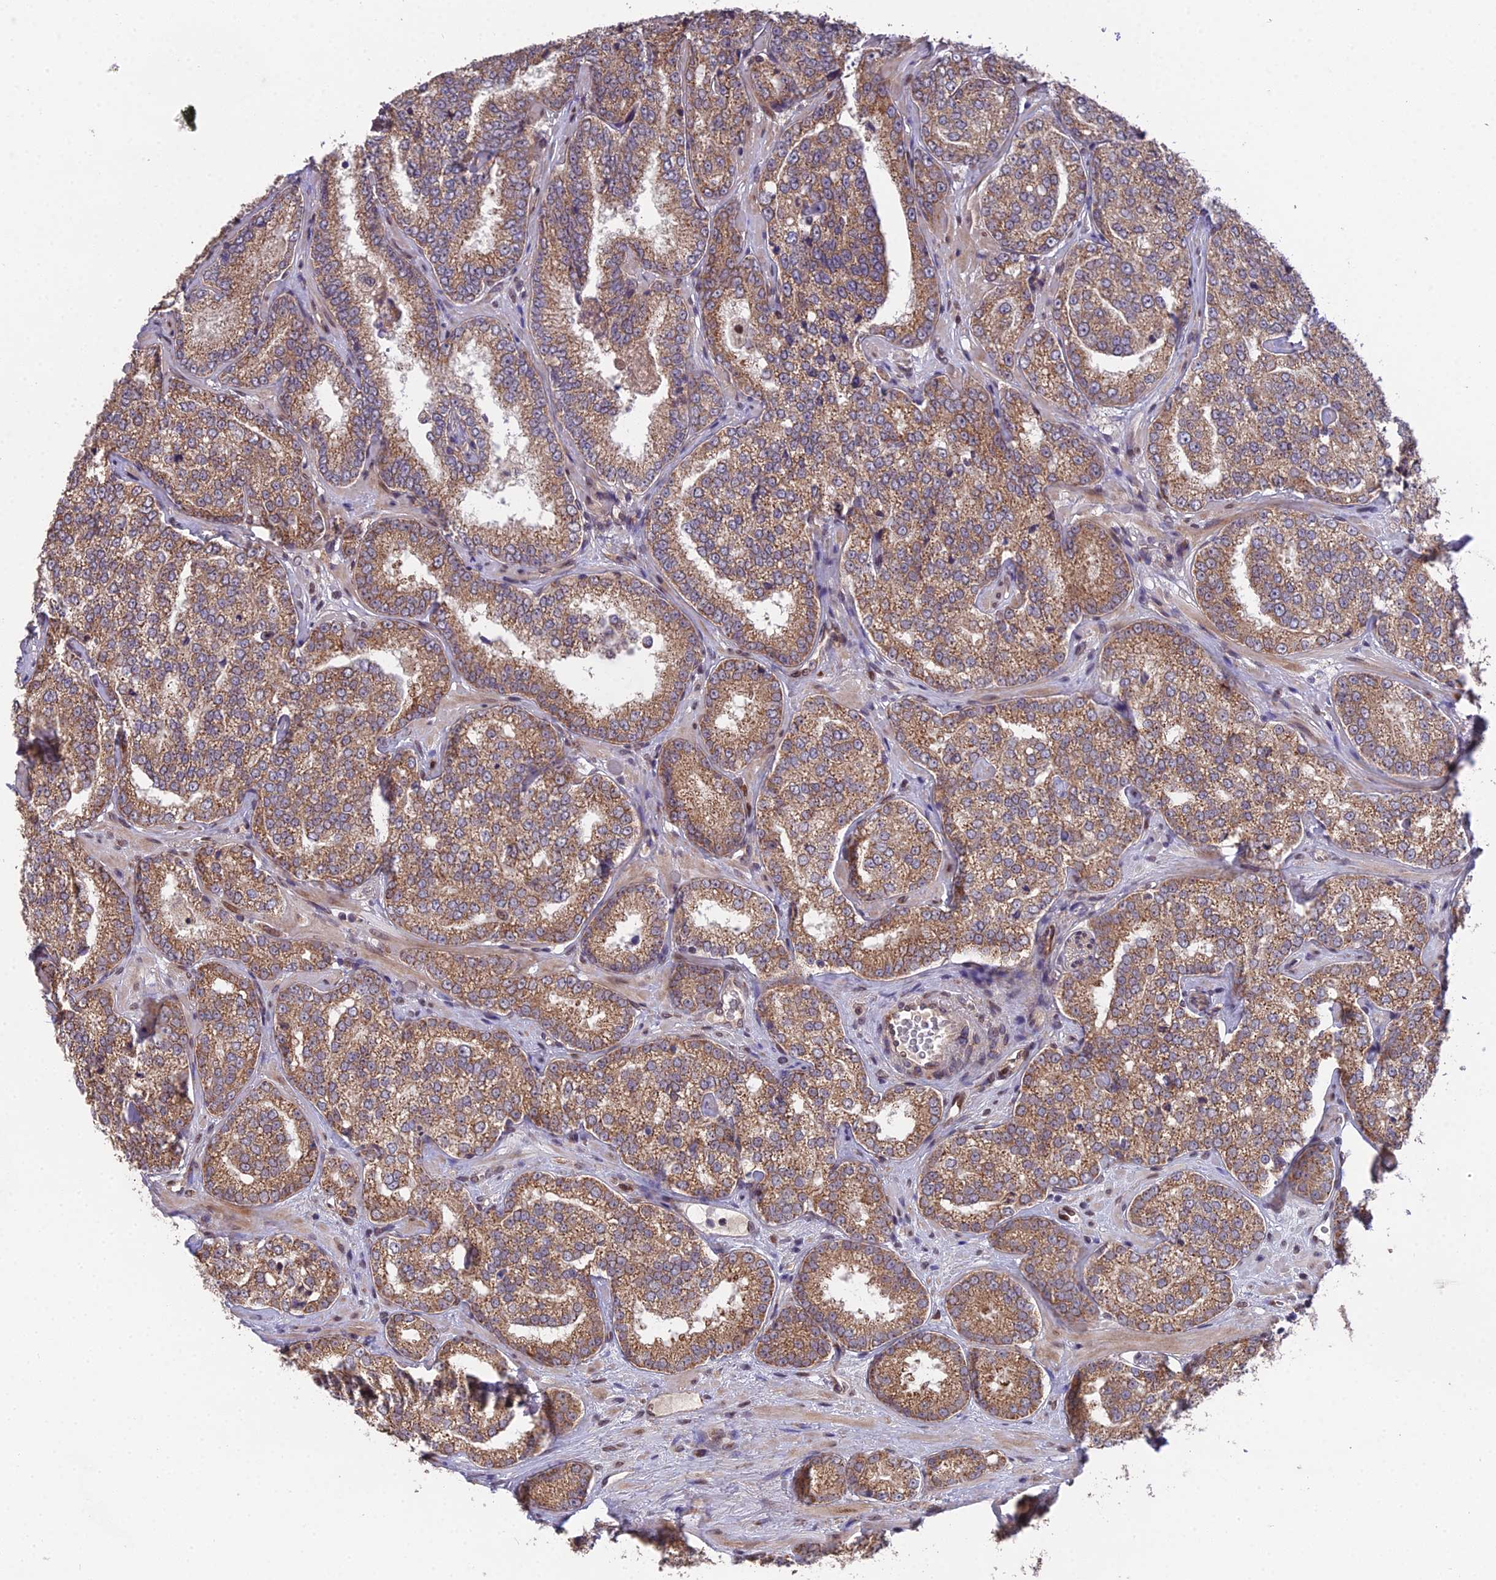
{"staining": {"intensity": "moderate", "quantity": ">75%", "location": "cytoplasmic/membranous"}, "tissue": "prostate cancer", "cell_type": "Tumor cells", "image_type": "cancer", "snomed": [{"axis": "morphology", "description": "Normal tissue, NOS"}, {"axis": "morphology", "description": "Adenocarcinoma, High grade"}, {"axis": "topography", "description": "Prostate"}], "caption": "Immunohistochemical staining of human prostate adenocarcinoma (high-grade) shows medium levels of moderate cytoplasmic/membranous protein positivity in approximately >75% of tumor cells.", "gene": "CYP2R1", "patient": {"sex": "male", "age": 83}}